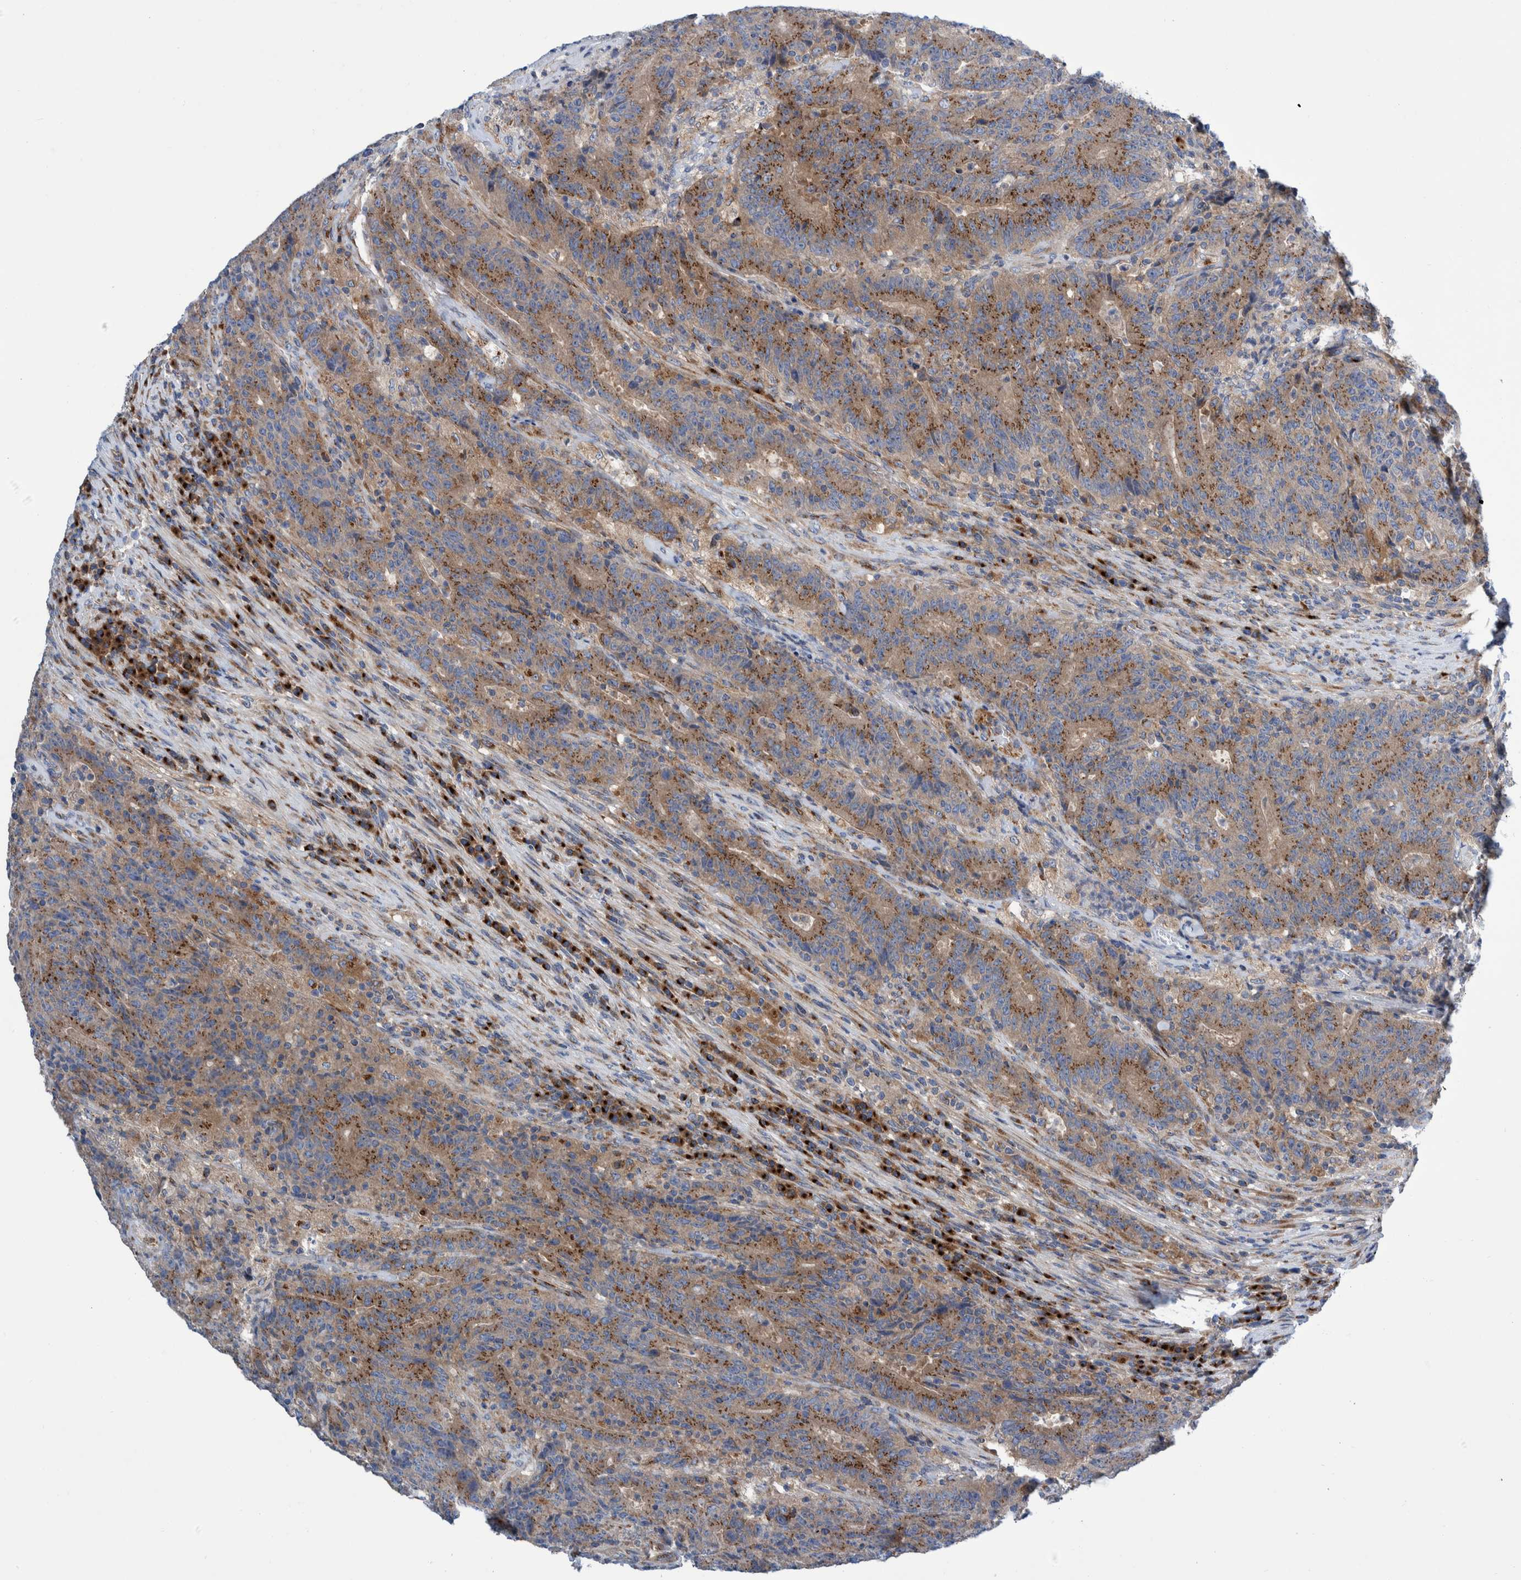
{"staining": {"intensity": "moderate", "quantity": ">75%", "location": "cytoplasmic/membranous"}, "tissue": "colorectal cancer", "cell_type": "Tumor cells", "image_type": "cancer", "snomed": [{"axis": "morphology", "description": "Normal tissue, NOS"}, {"axis": "morphology", "description": "Adenocarcinoma, NOS"}, {"axis": "topography", "description": "Colon"}], "caption": "A medium amount of moderate cytoplasmic/membranous staining is identified in approximately >75% of tumor cells in adenocarcinoma (colorectal) tissue.", "gene": "TRIM58", "patient": {"sex": "female", "age": 75}}